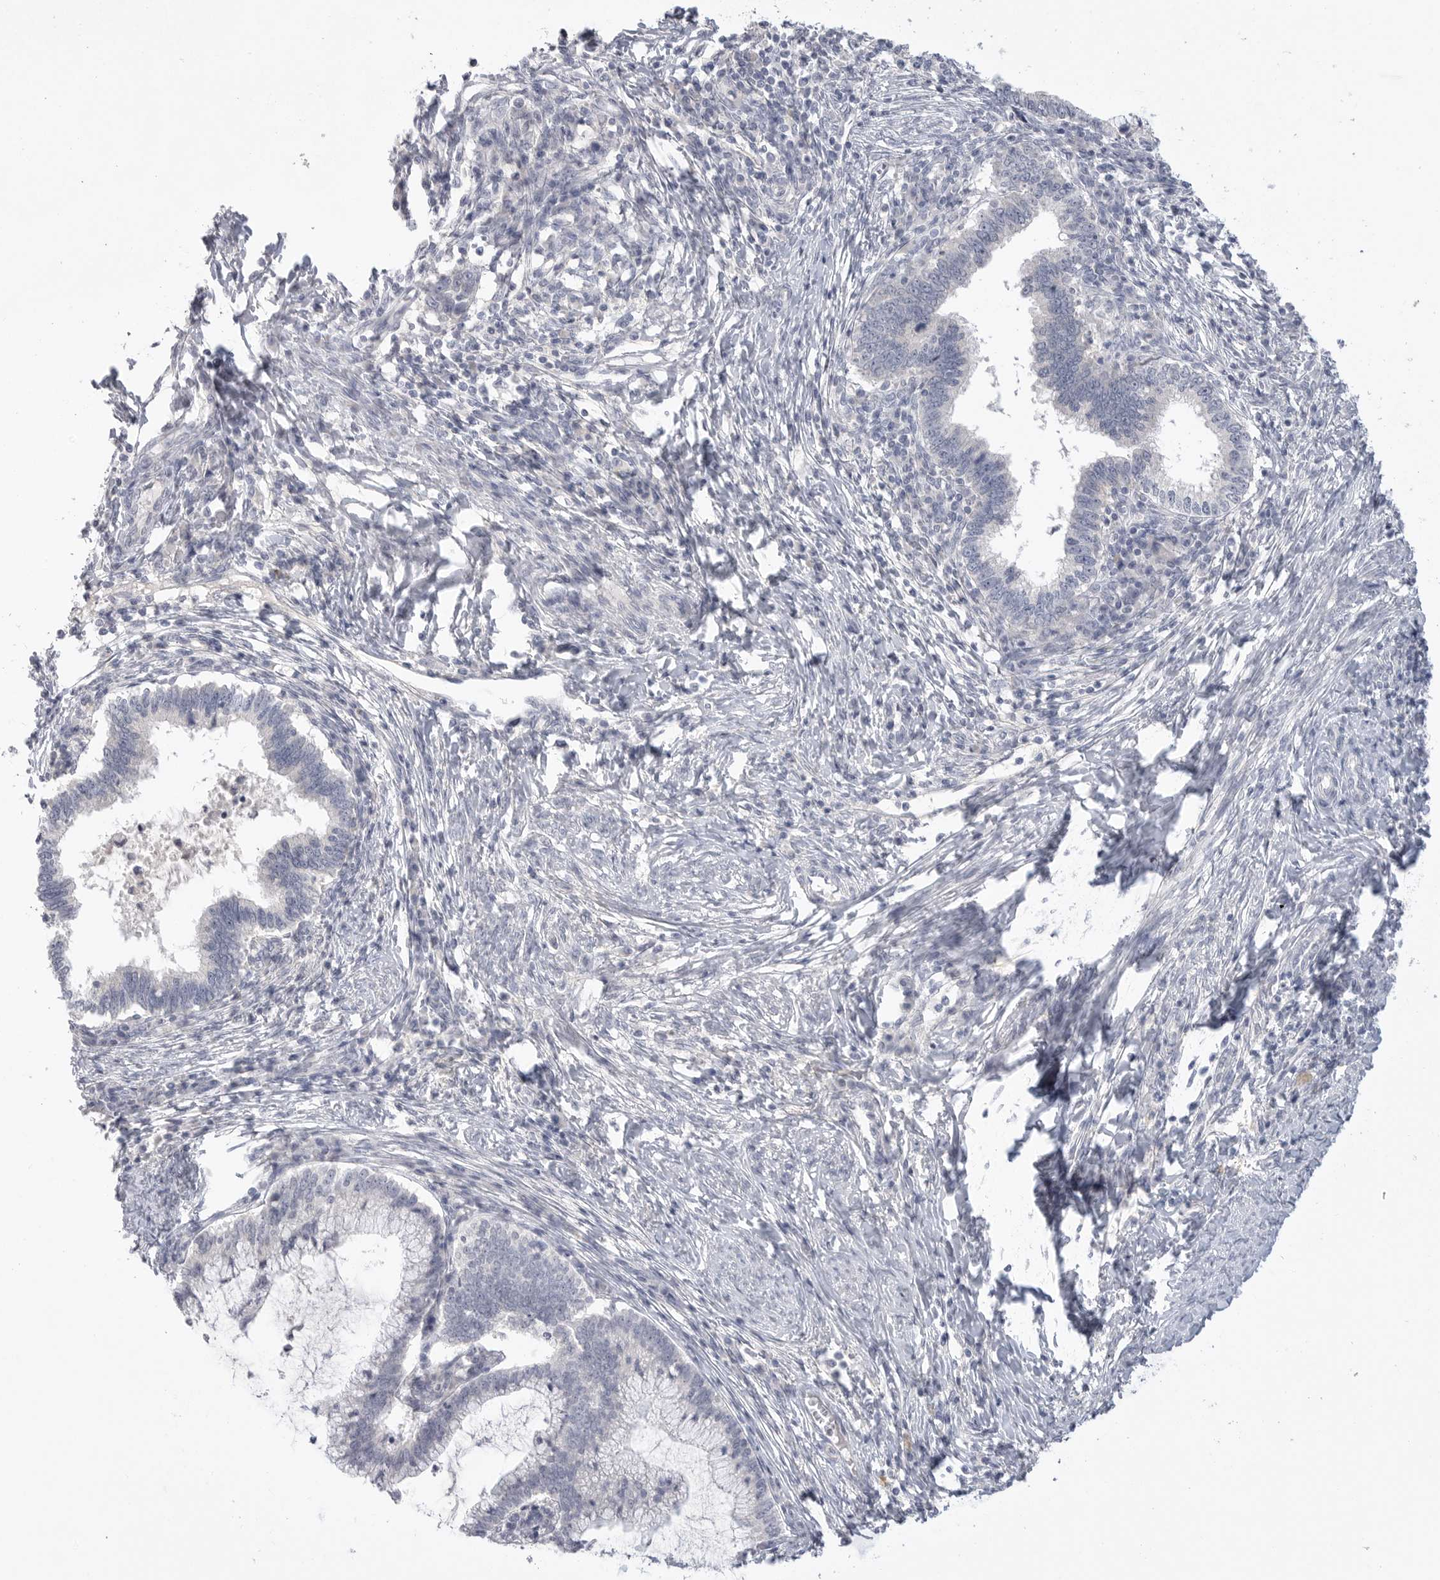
{"staining": {"intensity": "negative", "quantity": "none", "location": "none"}, "tissue": "cervical cancer", "cell_type": "Tumor cells", "image_type": "cancer", "snomed": [{"axis": "morphology", "description": "Adenocarcinoma, NOS"}, {"axis": "topography", "description": "Cervix"}], "caption": "Immunohistochemical staining of human cervical adenocarcinoma reveals no significant expression in tumor cells. Brightfield microscopy of immunohistochemistry (IHC) stained with DAB (brown) and hematoxylin (blue), captured at high magnification.", "gene": "FBN2", "patient": {"sex": "female", "age": 36}}